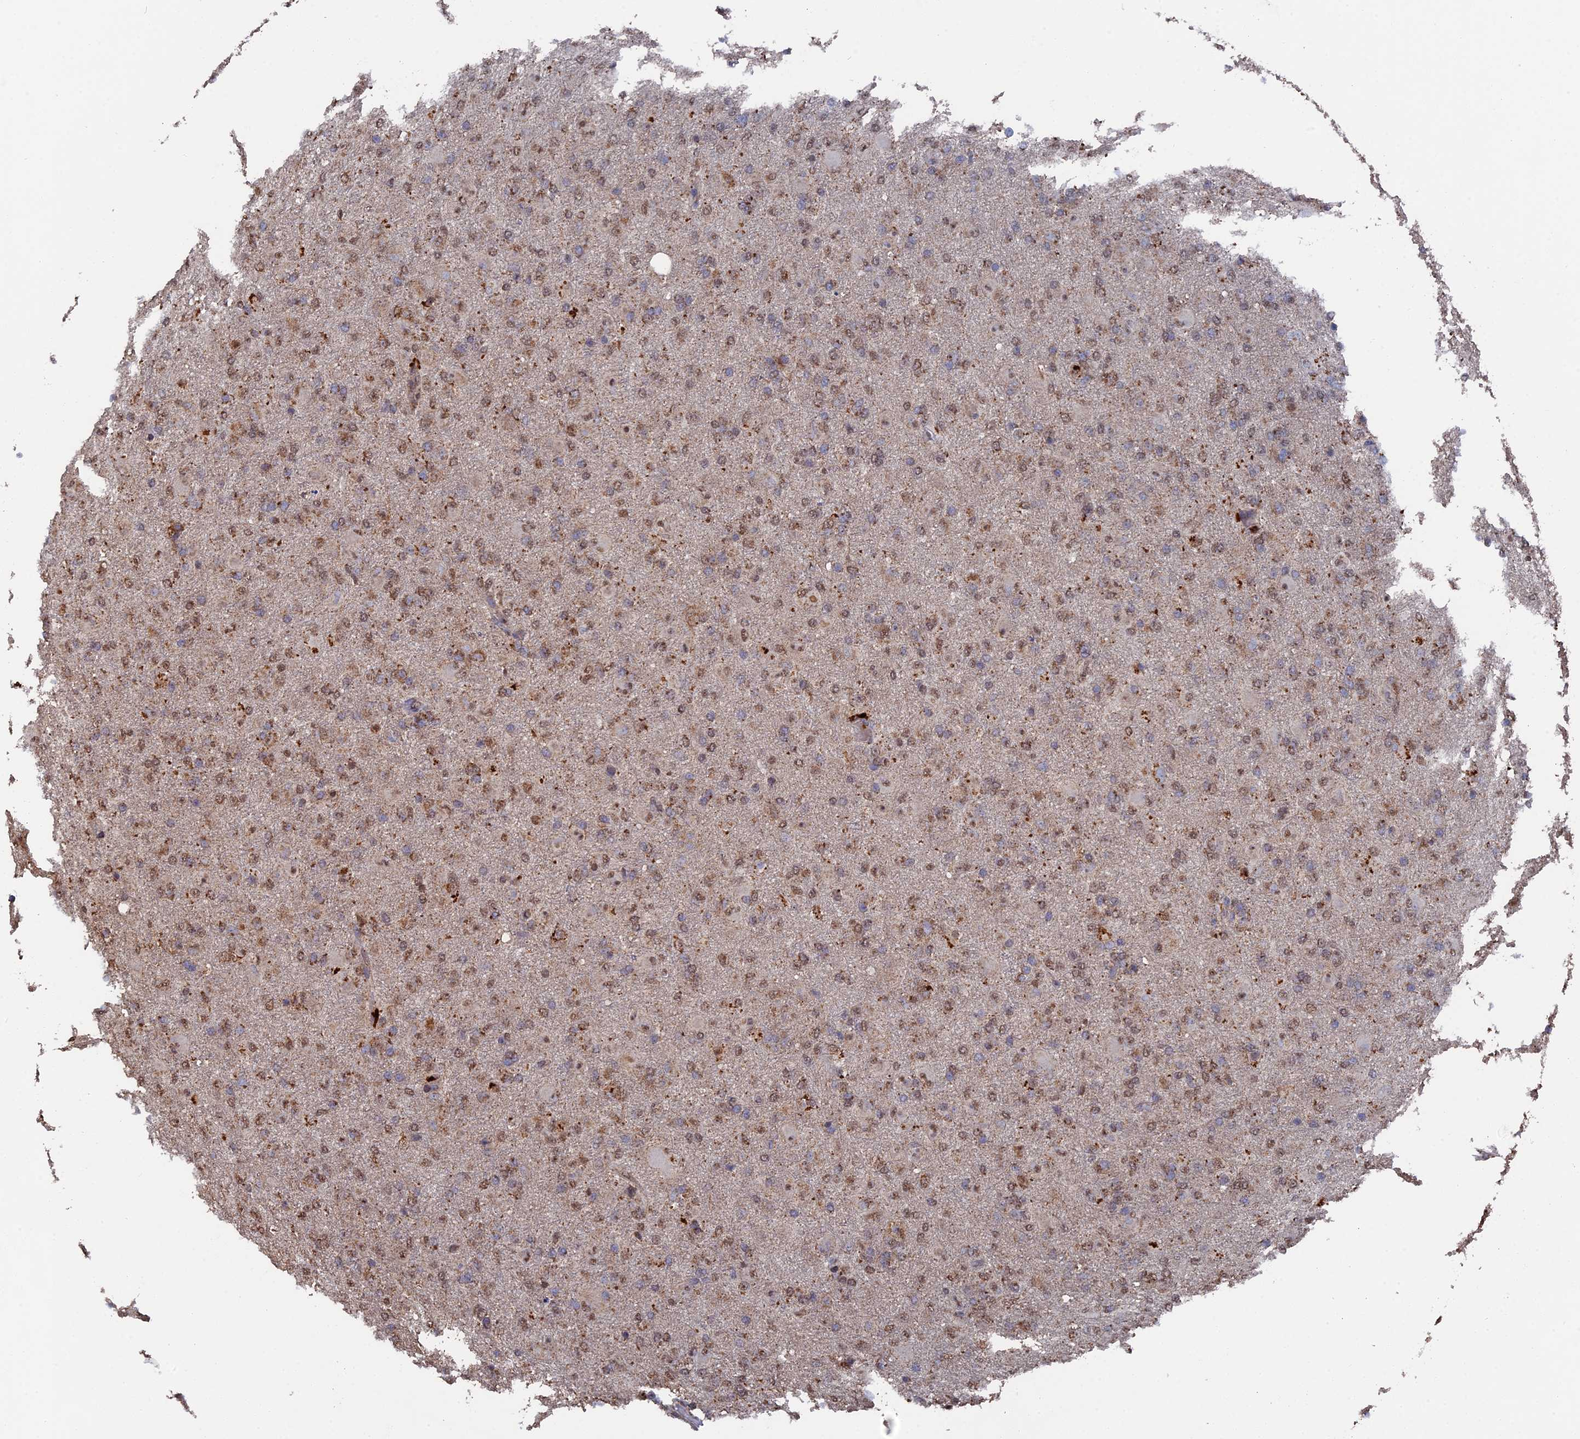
{"staining": {"intensity": "moderate", "quantity": "25%-75%", "location": "cytoplasmic/membranous,nuclear"}, "tissue": "glioma", "cell_type": "Tumor cells", "image_type": "cancer", "snomed": [{"axis": "morphology", "description": "Glioma, malignant, Low grade"}, {"axis": "topography", "description": "Brain"}], "caption": "An image of human malignant glioma (low-grade) stained for a protein displays moderate cytoplasmic/membranous and nuclear brown staining in tumor cells.", "gene": "SMG9", "patient": {"sex": "male", "age": 65}}